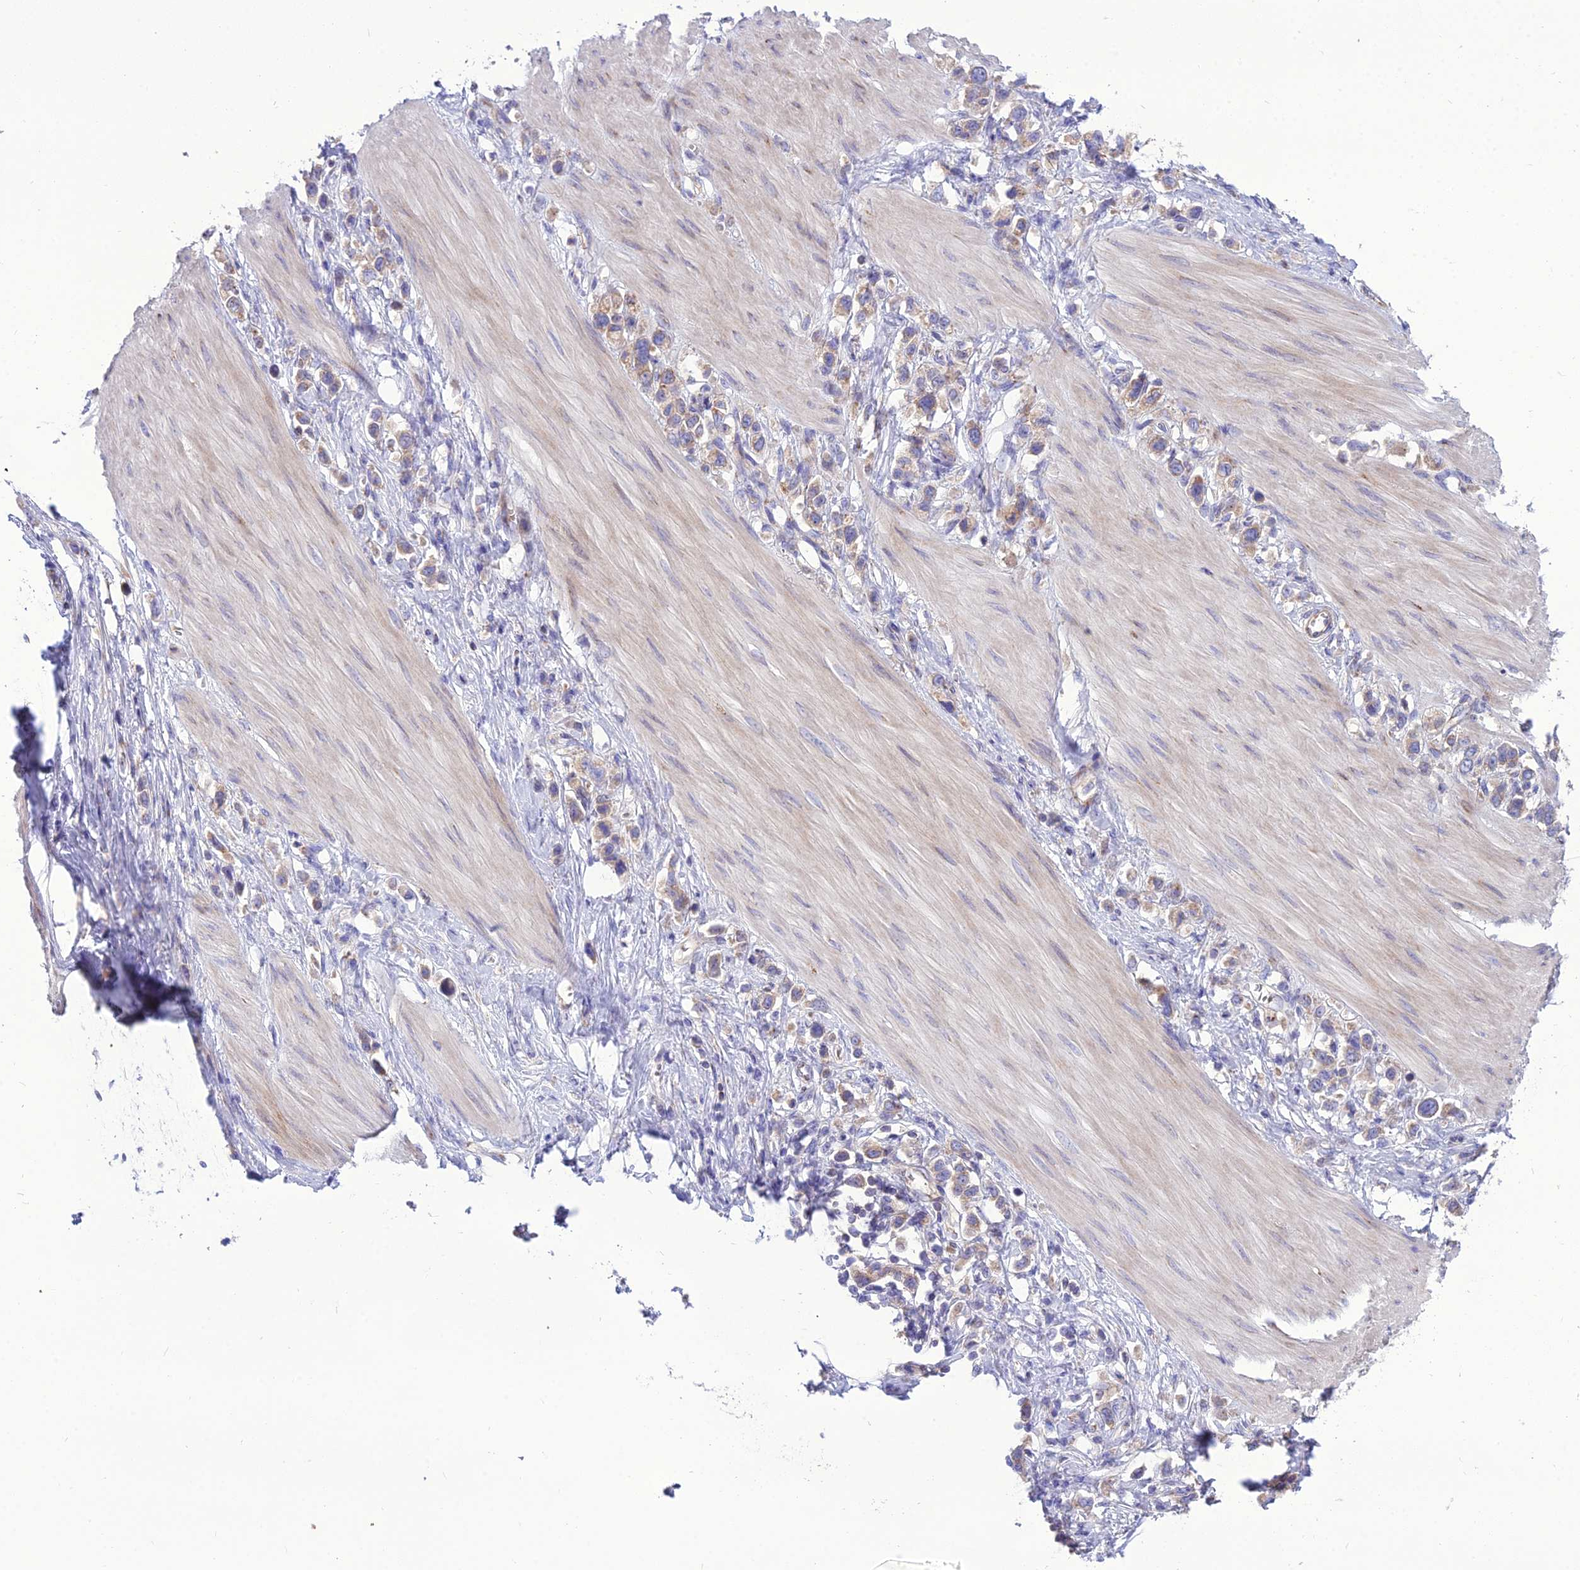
{"staining": {"intensity": "weak", "quantity": "25%-75%", "location": "cytoplasmic/membranous"}, "tissue": "stomach cancer", "cell_type": "Tumor cells", "image_type": "cancer", "snomed": [{"axis": "morphology", "description": "Adenocarcinoma, NOS"}, {"axis": "topography", "description": "Stomach"}], "caption": "Stomach cancer was stained to show a protein in brown. There is low levels of weak cytoplasmic/membranous positivity in about 25%-75% of tumor cells. (Stains: DAB in brown, nuclei in blue, Microscopy: brightfield microscopy at high magnification).", "gene": "SPRYD7", "patient": {"sex": "female", "age": 65}}